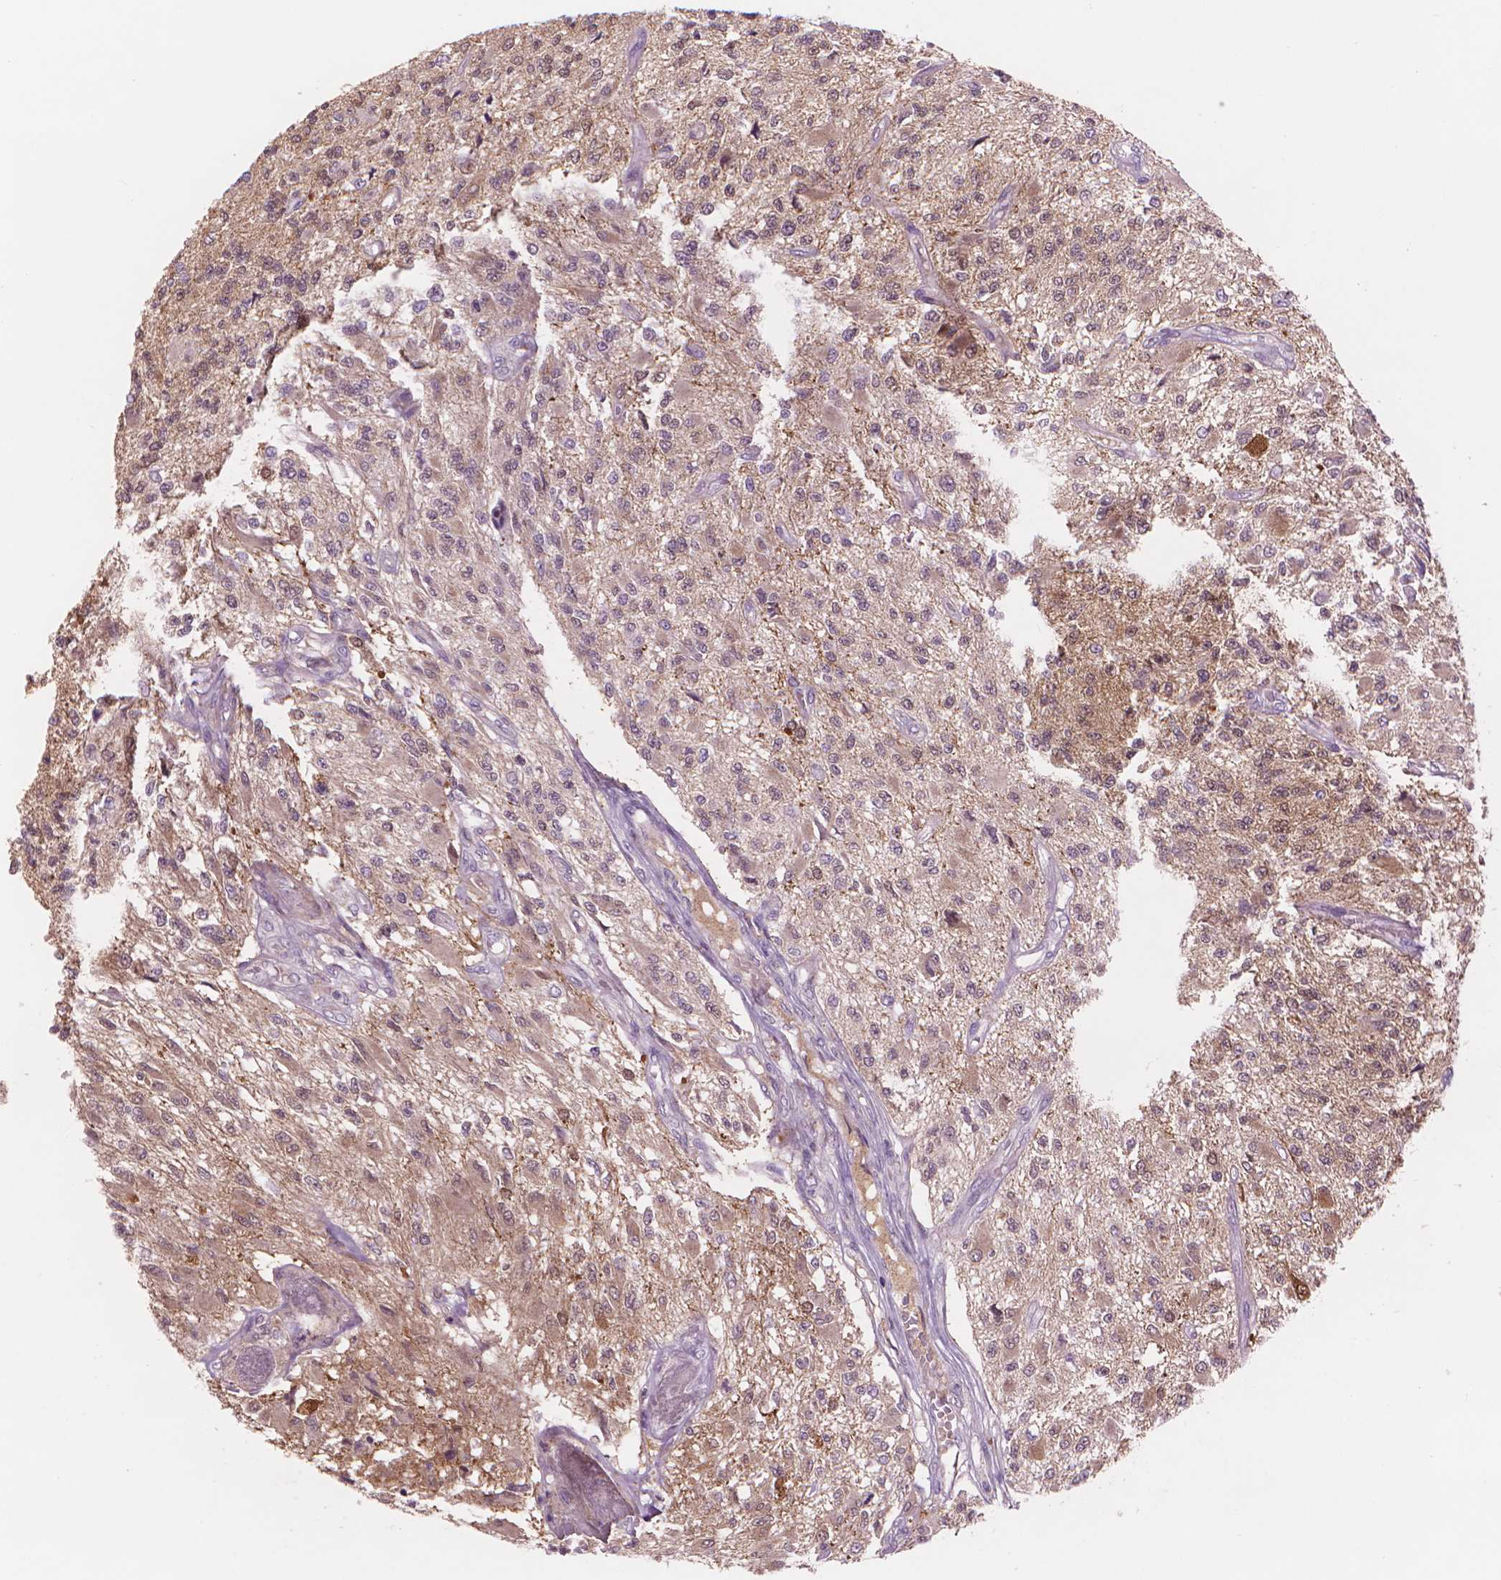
{"staining": {"intensity": "negative", "quantity": "none", "location": "none"}, "tissue": "glioma", "cell_type": "Tumor cells", "image_type": "cancer", "snomed": [{"axis": "morphology", "description": "Glioma, malignant, High grade"}, {"axis": "topography", "description": "Brain"}], "caption": "DAB (3,3'-diaminobenzidine) immunohistochemical staining of human malignant glioma (high-grade) reveals no significant positivity in tumor cells. (DAB immunohistochemistry (IHC), high magnification).", "gene": "ENO2", "patient": {"sex": "female", "age": 63}}